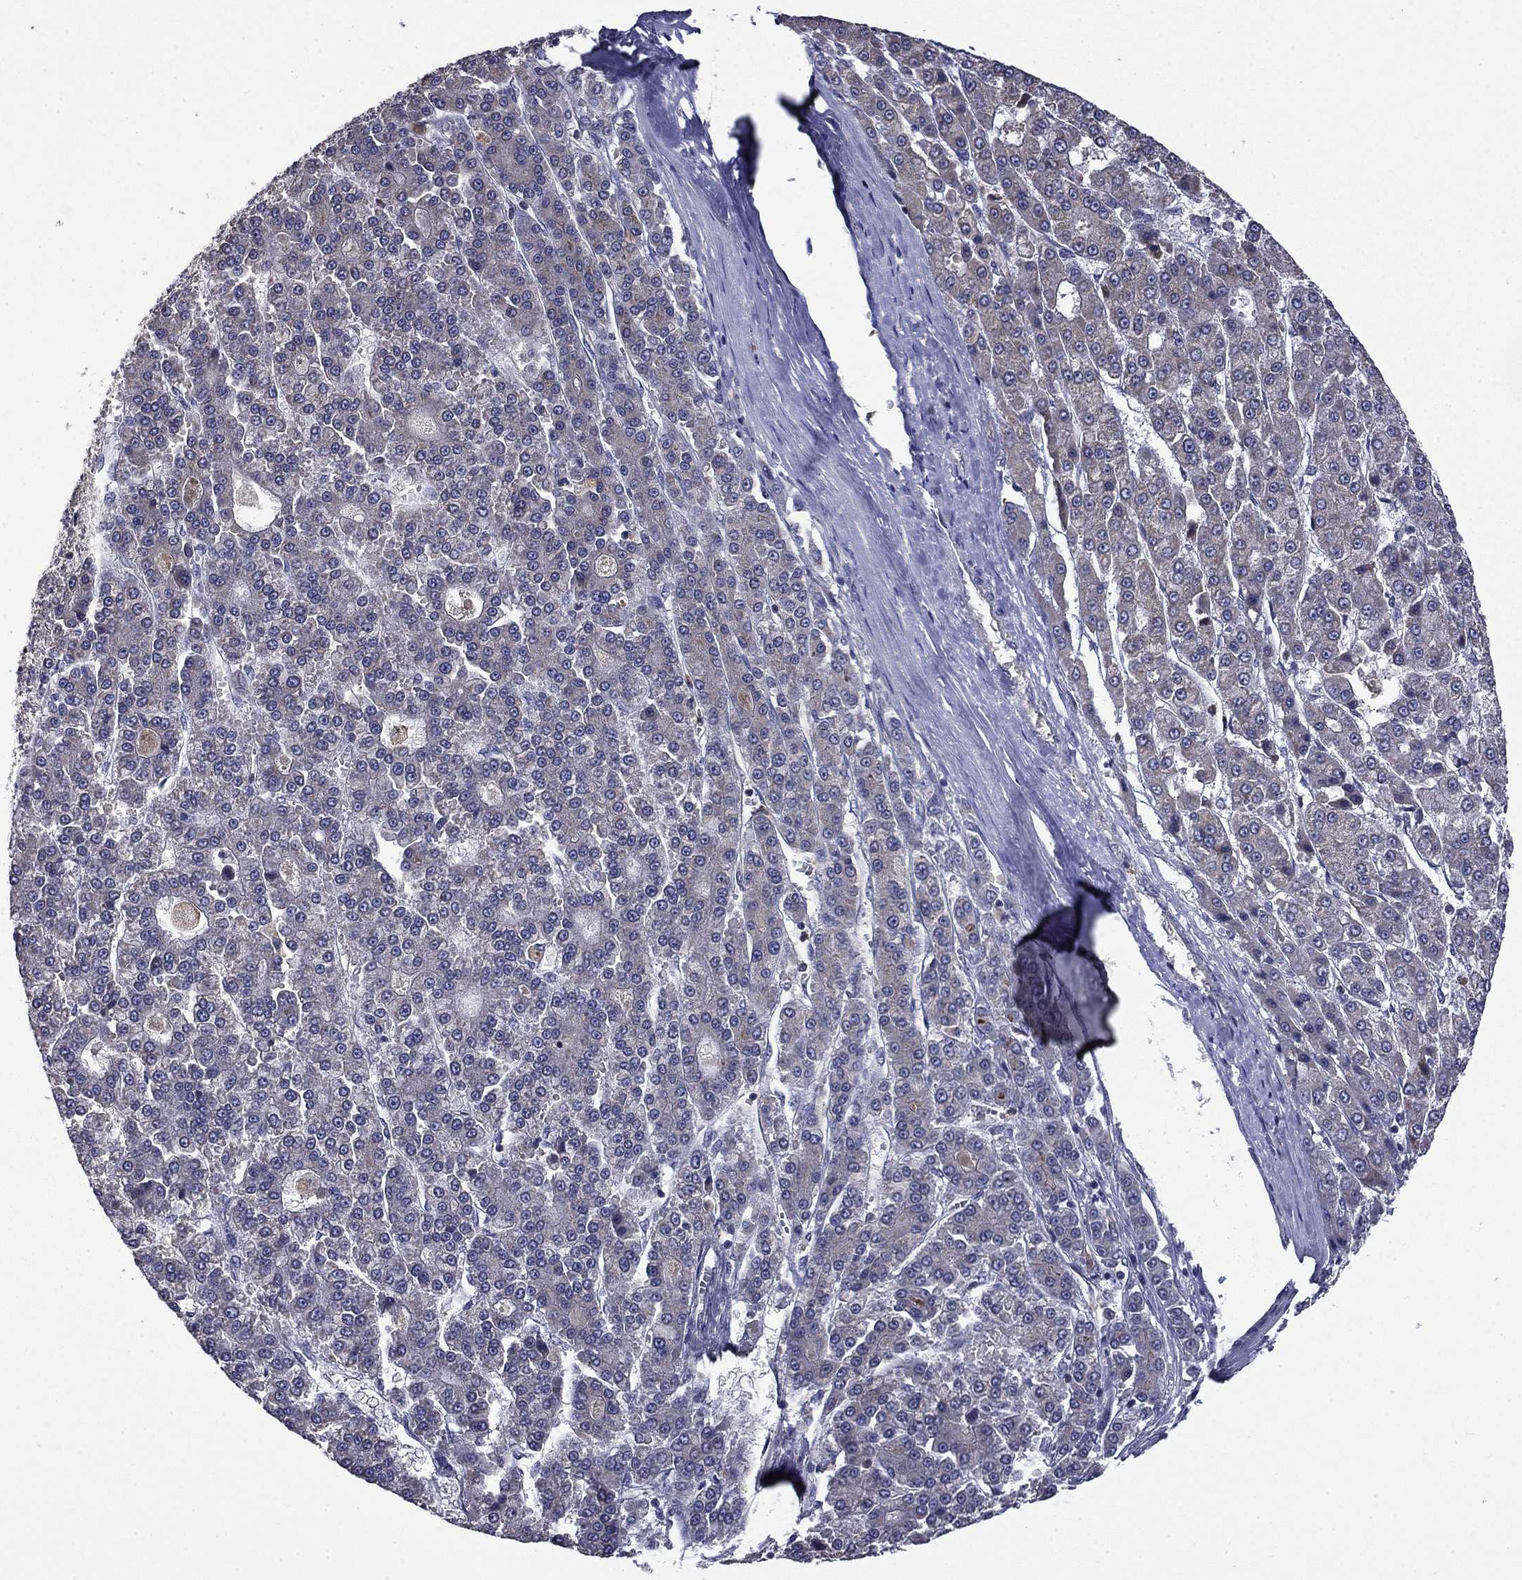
{"staining": {"intensity": "negative", "quantity": "none", "location": "none"}, "tissue": "liver cancer", "cell_type": "Tumor cells", "image_type": "cancer", "snomed": [{"axis": "morphology", "description": "Carcinoma, Hepatocellular, NOS"}, {"axis": "topography", "description": "Liver"}], "caption": "A photomicrograph of human liver cancer (hepatocellular carcinoma) is negative for staining in tumor cells.", "gene": "CEACAM7", "patient": {"sex": "male", "age": 70}}